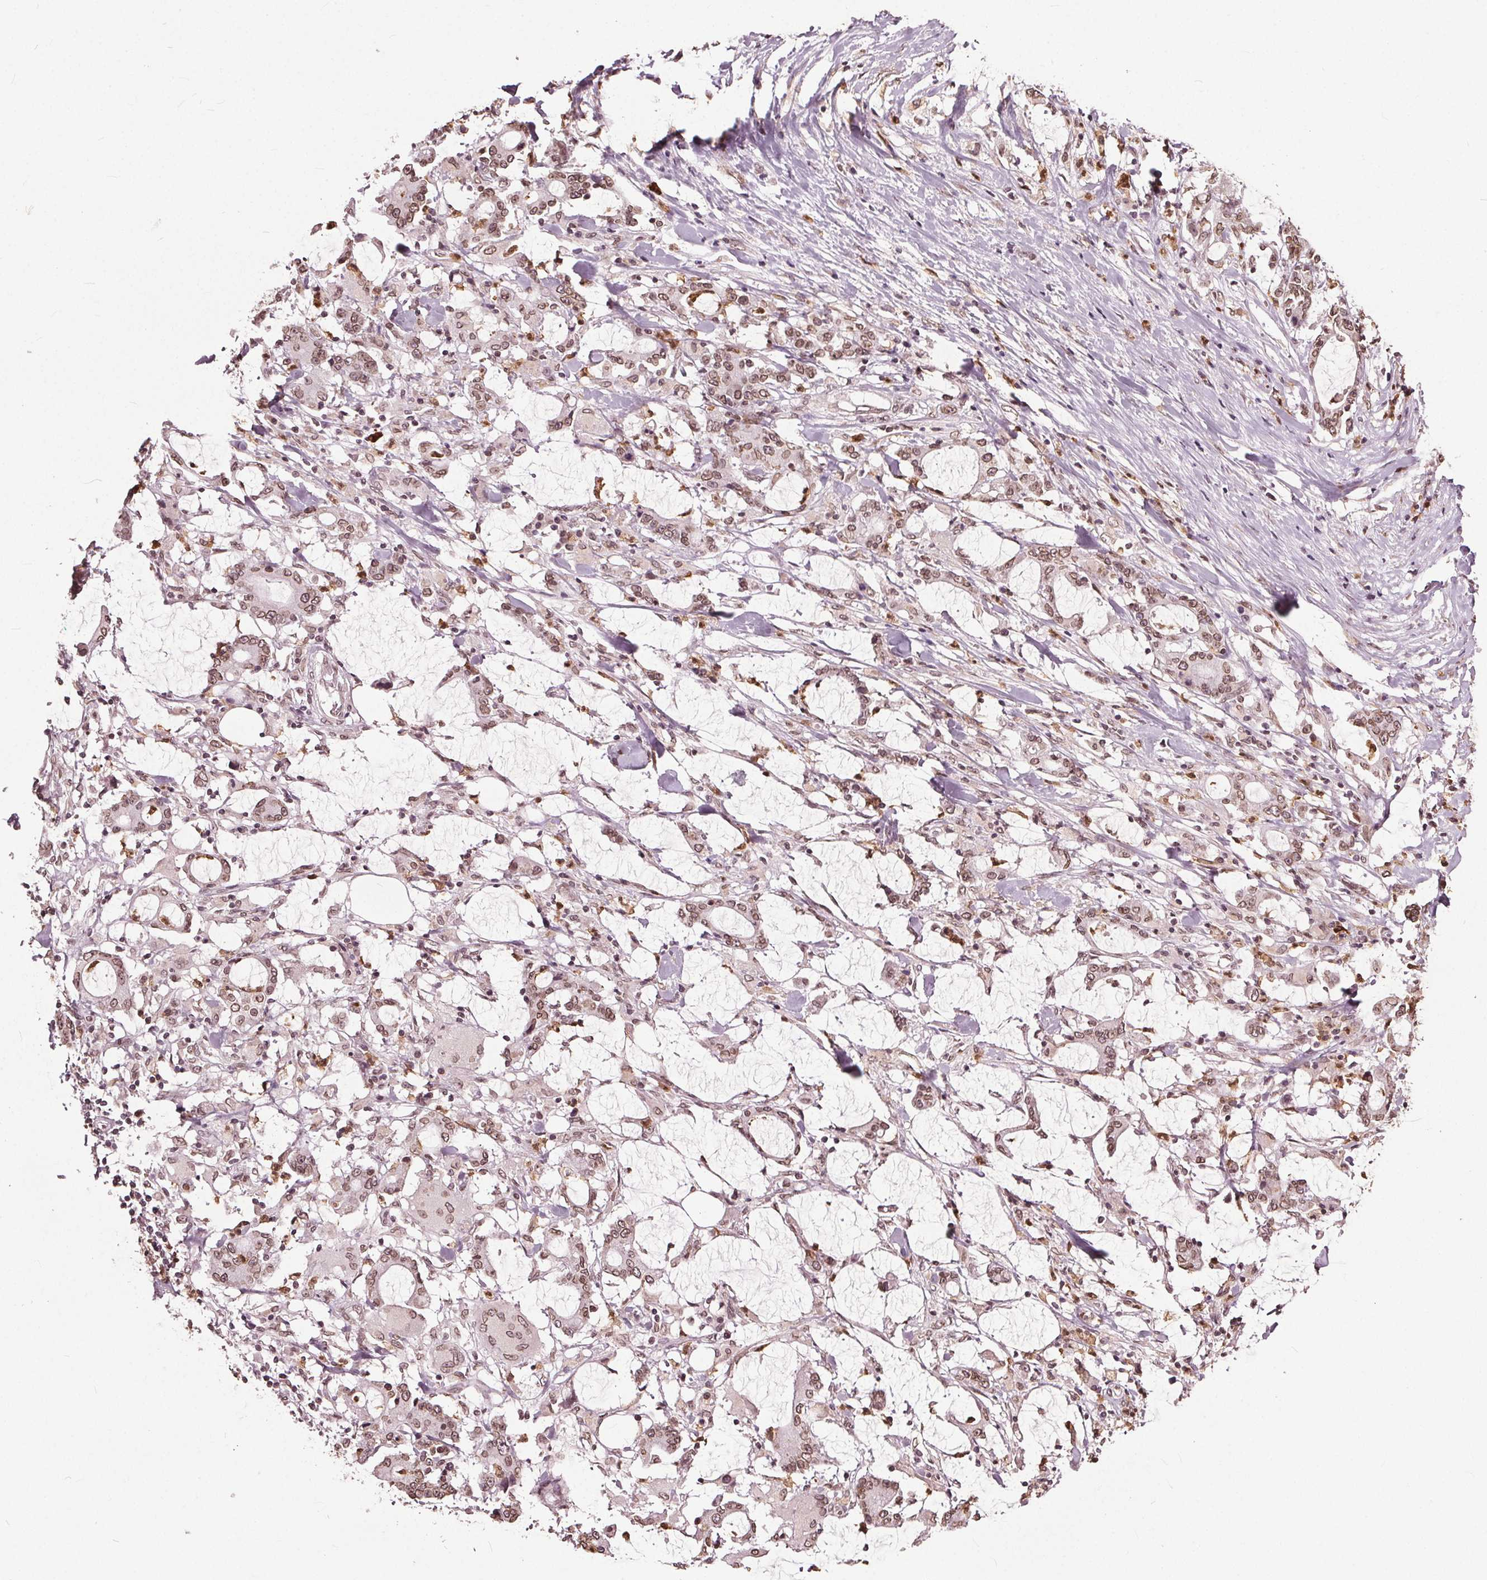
{"staining": {"intensity": "moderate", "quantity": ">75%", "location": "cytoplasmic/membranous,nuclear"}, "tissue": "stomach cancer", "cell_type": "Tumor cells", "image_type": "cancer", "snomed": [{"axis": "morphology", "description": "Adenocarcinoma, NOS"}, {"axis": "topography", "description": "Stomach, upper"}], "caption": "Human stomach cancer stained with a brown dye reveals moderate cytoplasmic/membranous and nuclear positive expression in about >75% of tumor cells.", "gene": "TTC39C", "patient": {"sex": "male", "age": 68}}